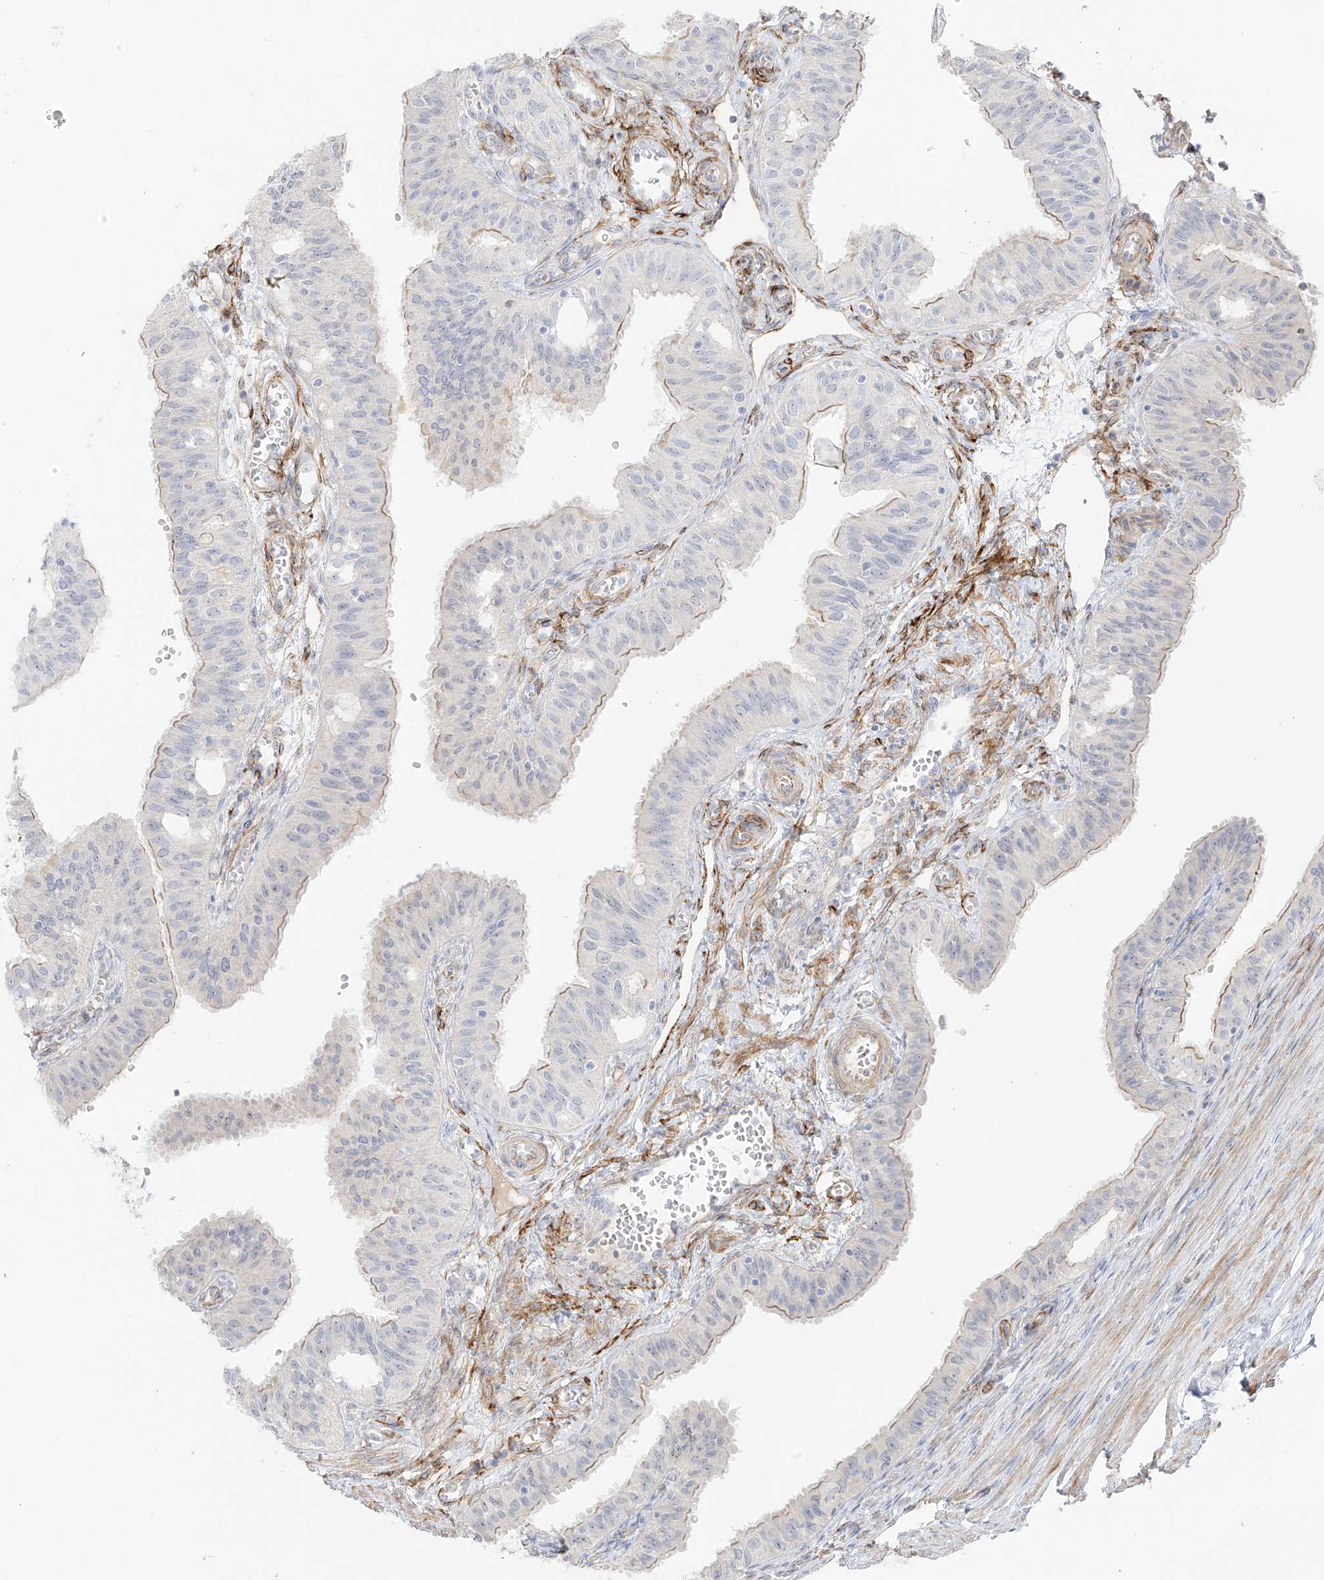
{"staining": {"intensity": "weak", "quantity": "25%-75%", "location": "cytoplasmic/membranous"}, "tissue": "fallopian tube", "cell_type": "Glandular cells", "image_type": "normal", "snomed": [{"axis": "morphology", "description": "Normal tissue, NOS"}, {"axis": "topography", "description": "Fallopian tube"}, {"axis": "topography", "description": "Ovary"}], "caption": "Normal fallopian tube displays weak cytoplasmic/membranous positivity in approximately 25%-75% of glandular cells.", "gene": "C11orf87", "patient": {"sex": "female", "age": 42}}